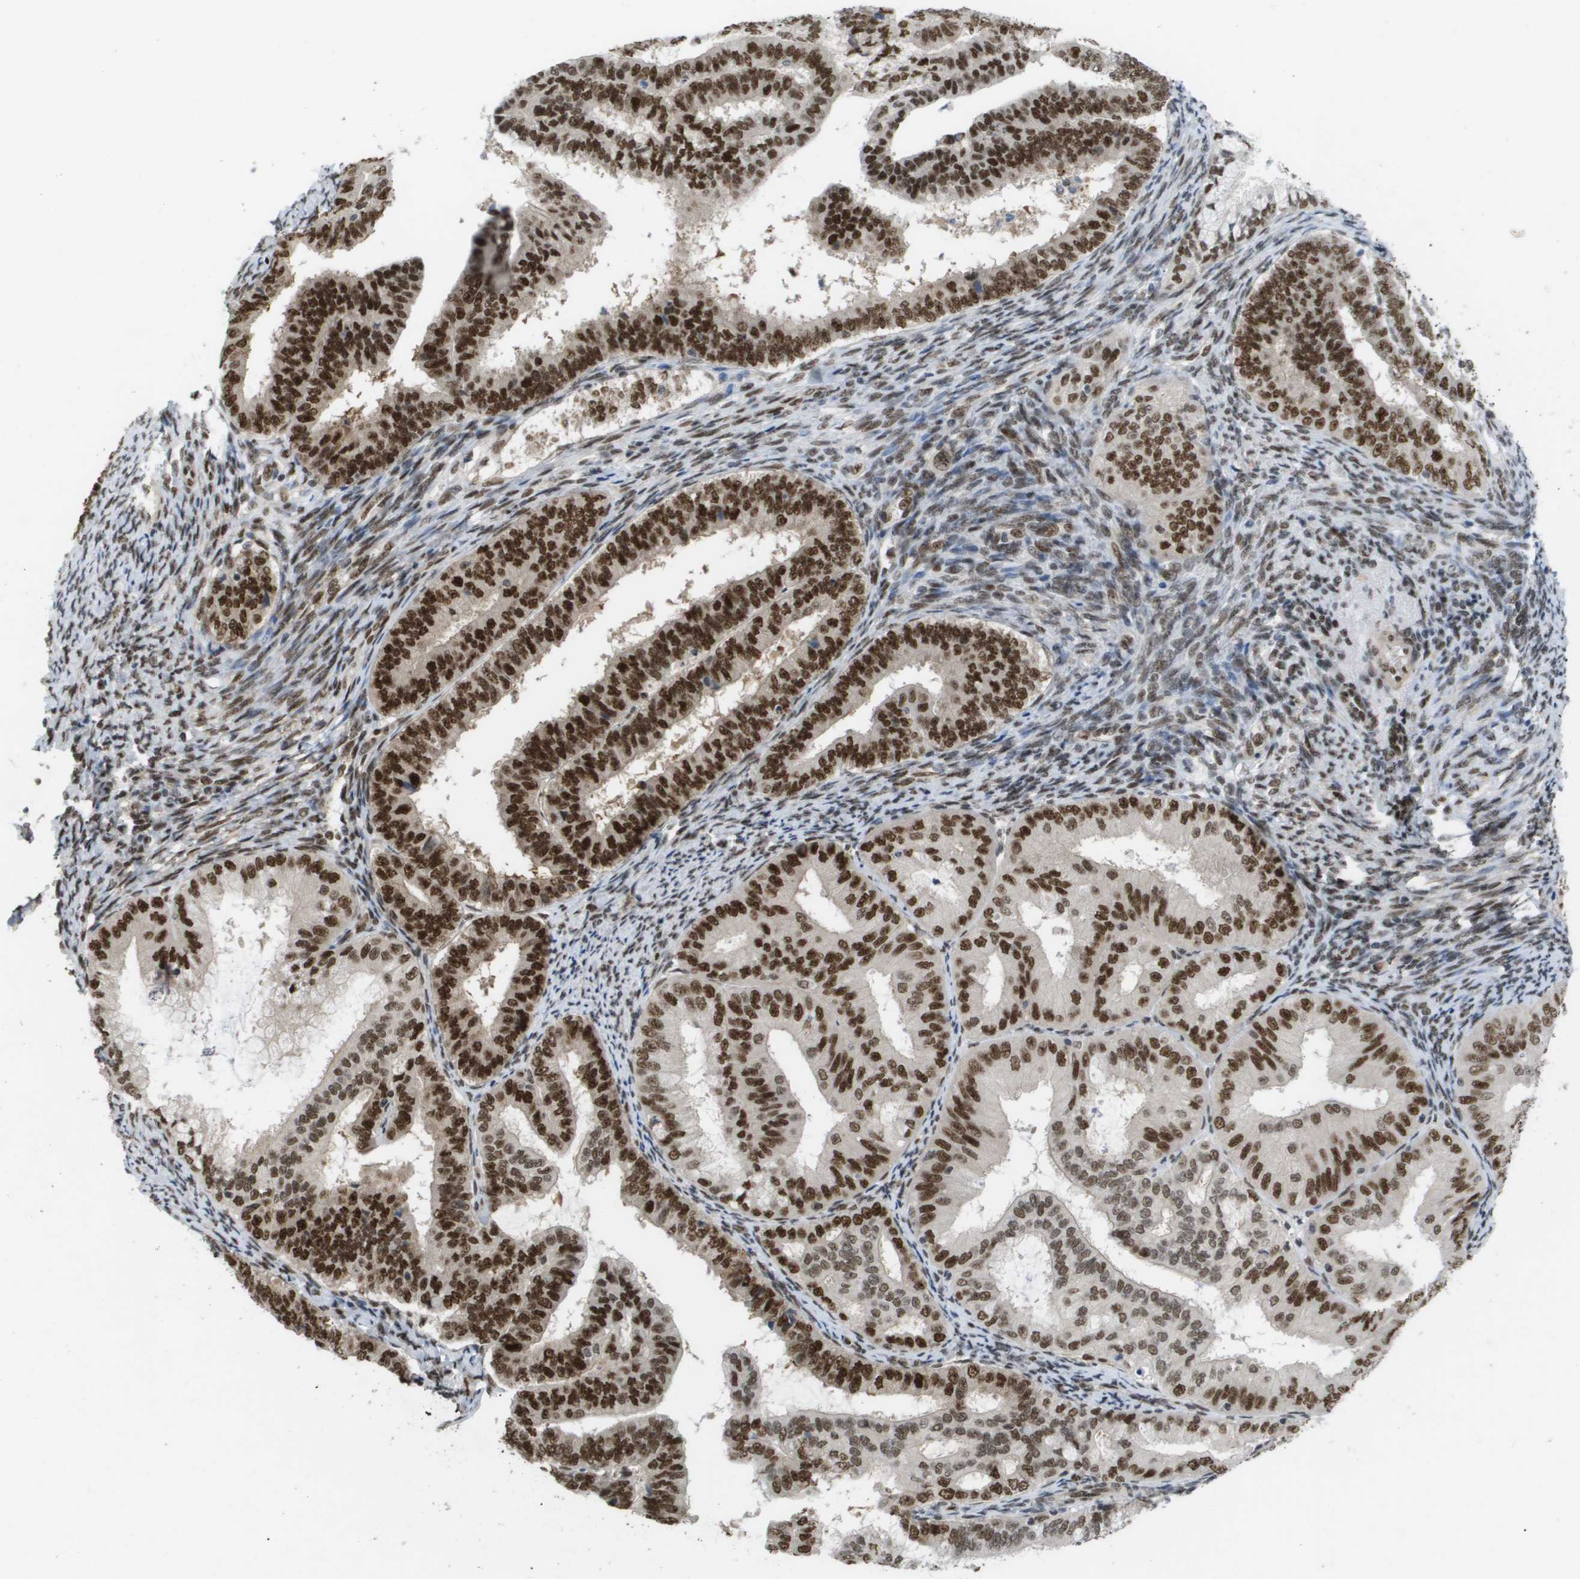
{"staining": {"intensity": "strong", "quantity": ">75%", "location": "nuclear"}, "tissue": "endometrial cancer", "cell_type": "Tumor cells", "image_type": "cancer", "snomed": [{"axis": "morphology", "description": "Adenocarcinoma, NOS"}, {"axis": "topography", "description": "Endometrium"}], "caption": "Immunohistochemical staining of endometrial cancer (adenocarcinoma) demonstrates high levels of strong nuclear protein positivity in approximately >75% of tumor cells.", "gene": "CDT1", "patient": {"sex": "female", "age": 63}}